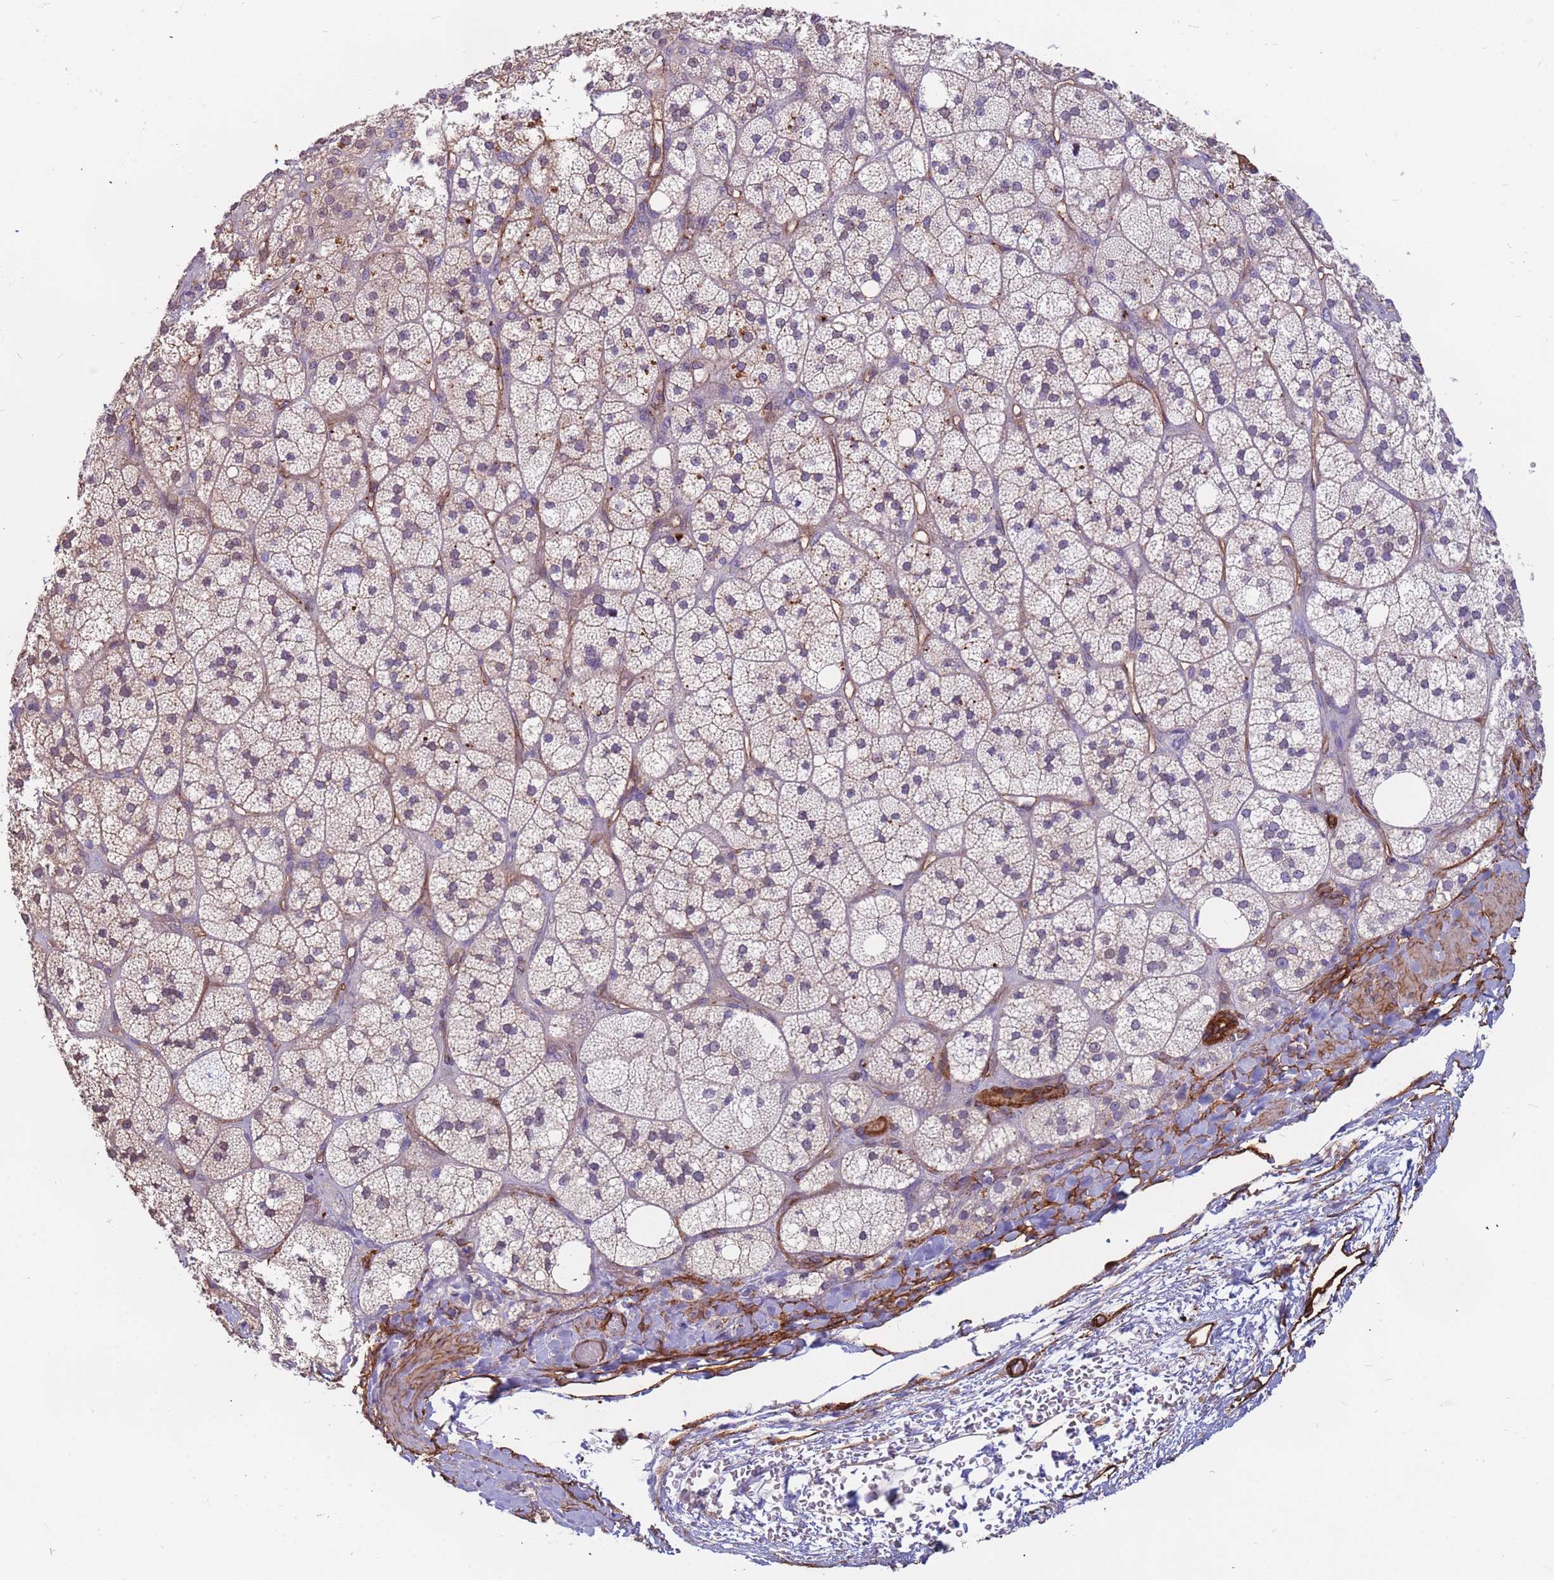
{"staining": {"intensity": "negative", "quantity": "none", "location": "none"}, "tissue": "adrenal gland", "cell_type": "Glandular cells", "image_type": "normal", "snomed": [{"axis": "morphology", "description": "Normal tissue, NOS"}, {"axis": "topography", "description": "Adrenal gland"}], "caption": "DAB (3,3'-diaminobenzidine) immunohistochemical staining of benign adrenal gland demonstrates no significant staining in glandular cells.", "gene": "EHD2", "patient": {"sex": "male", "age": 61}}